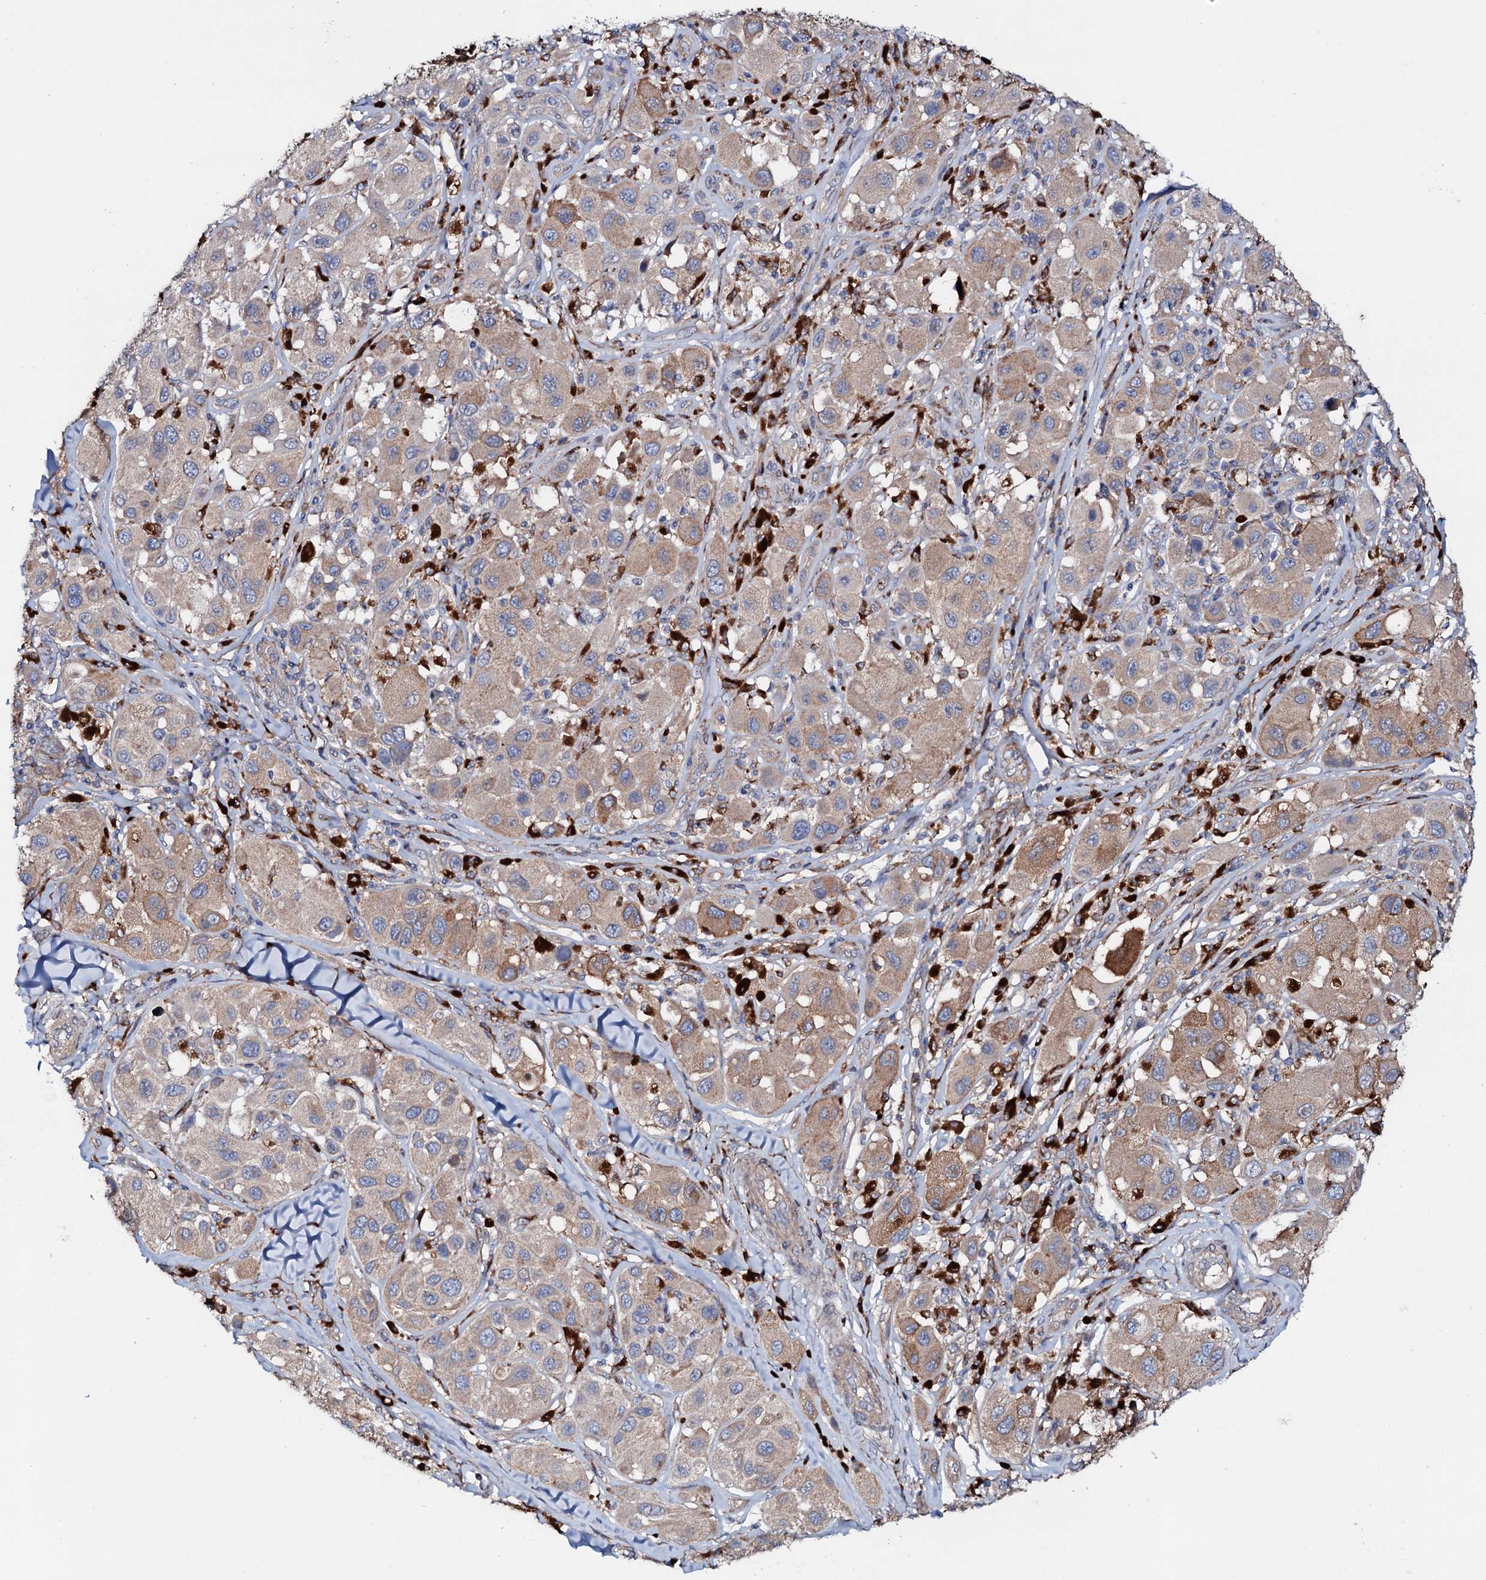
{"staining": {"intensity": "moderate", "quantity": "25%-75%", "location": "cytoplasmic/membranous"}, "tissue": "melanoma", "cell_type": "Tumor cells", "image_type": "cancer", "snomed": [{"axis": "morphology", "description": "Malignant melanoma, Metastatic site"}, {"axis": "topography", "description": "Skin"}], "caption": "Tumor cells display moderate cytoplasmic/membranous staining in approximately 25%-75% of cells in malignant melanoma (metastatic site). (IHC, brightfield microscopy, high magnification).", "gene": "P2RX4", "patient": {"sex": "male", "age": 41}}